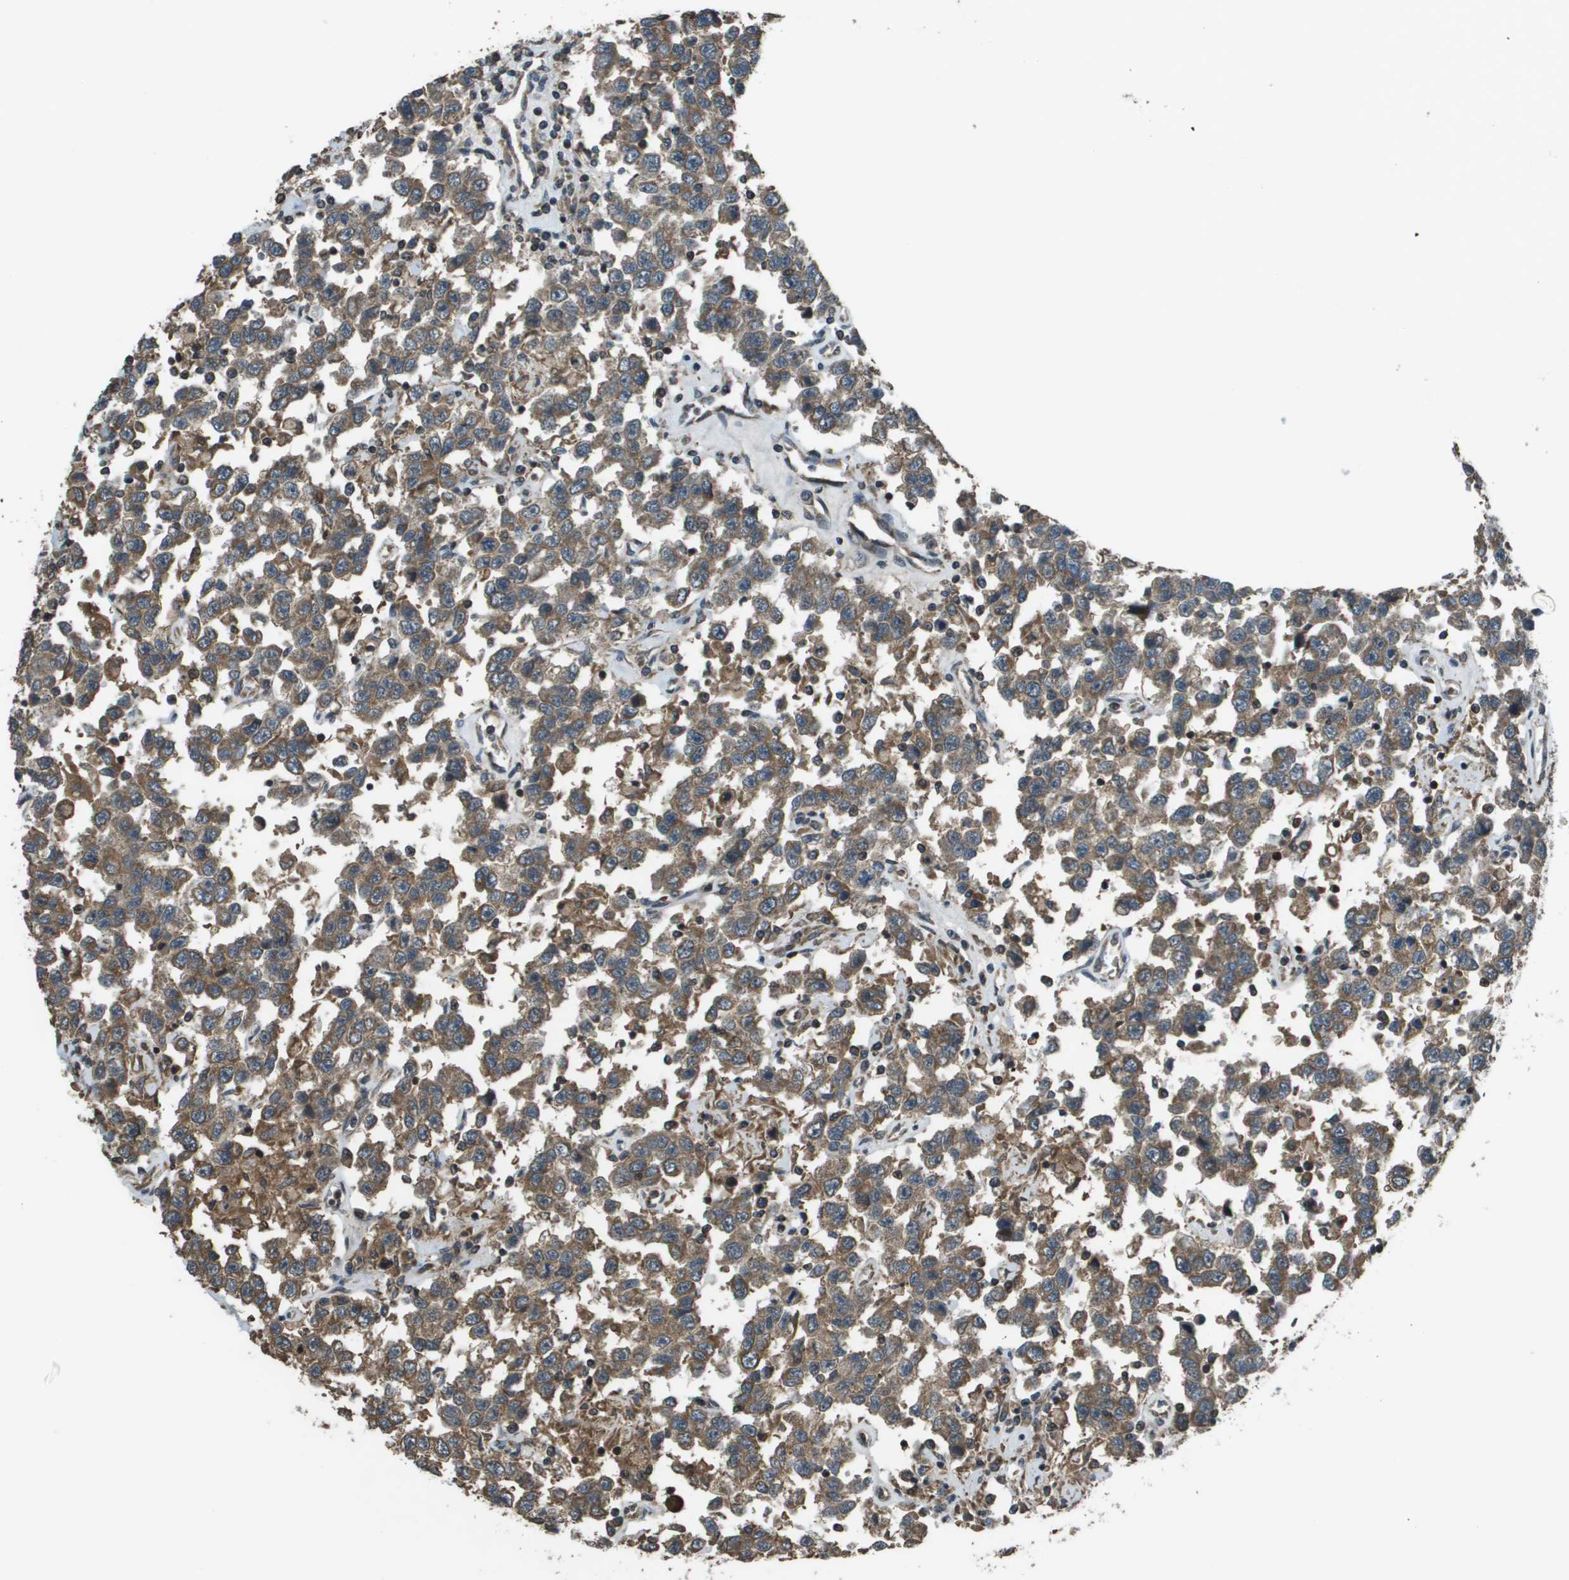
{"staining": {"intensity": "moderate", "quantity": ">75%", "location": "cytoplasmic/membranous"}, "tissue": "testis cancer", "cell_type": "Tumor cells", "image_type": "cancer", "snomed": [{"axis": "morphology", "description": "Seminoma, NOS"}, {"axis": "topography", "description": "Testis"}], "caption": "An image showing moderate cytoplasmic/membranous staining in approximately >75% of tumor cells in seminoma (testis), as visualized by brown immunohistochemical staining.", "gene": "PLPBP", "patient": {"sex": "male", "age": 41}}